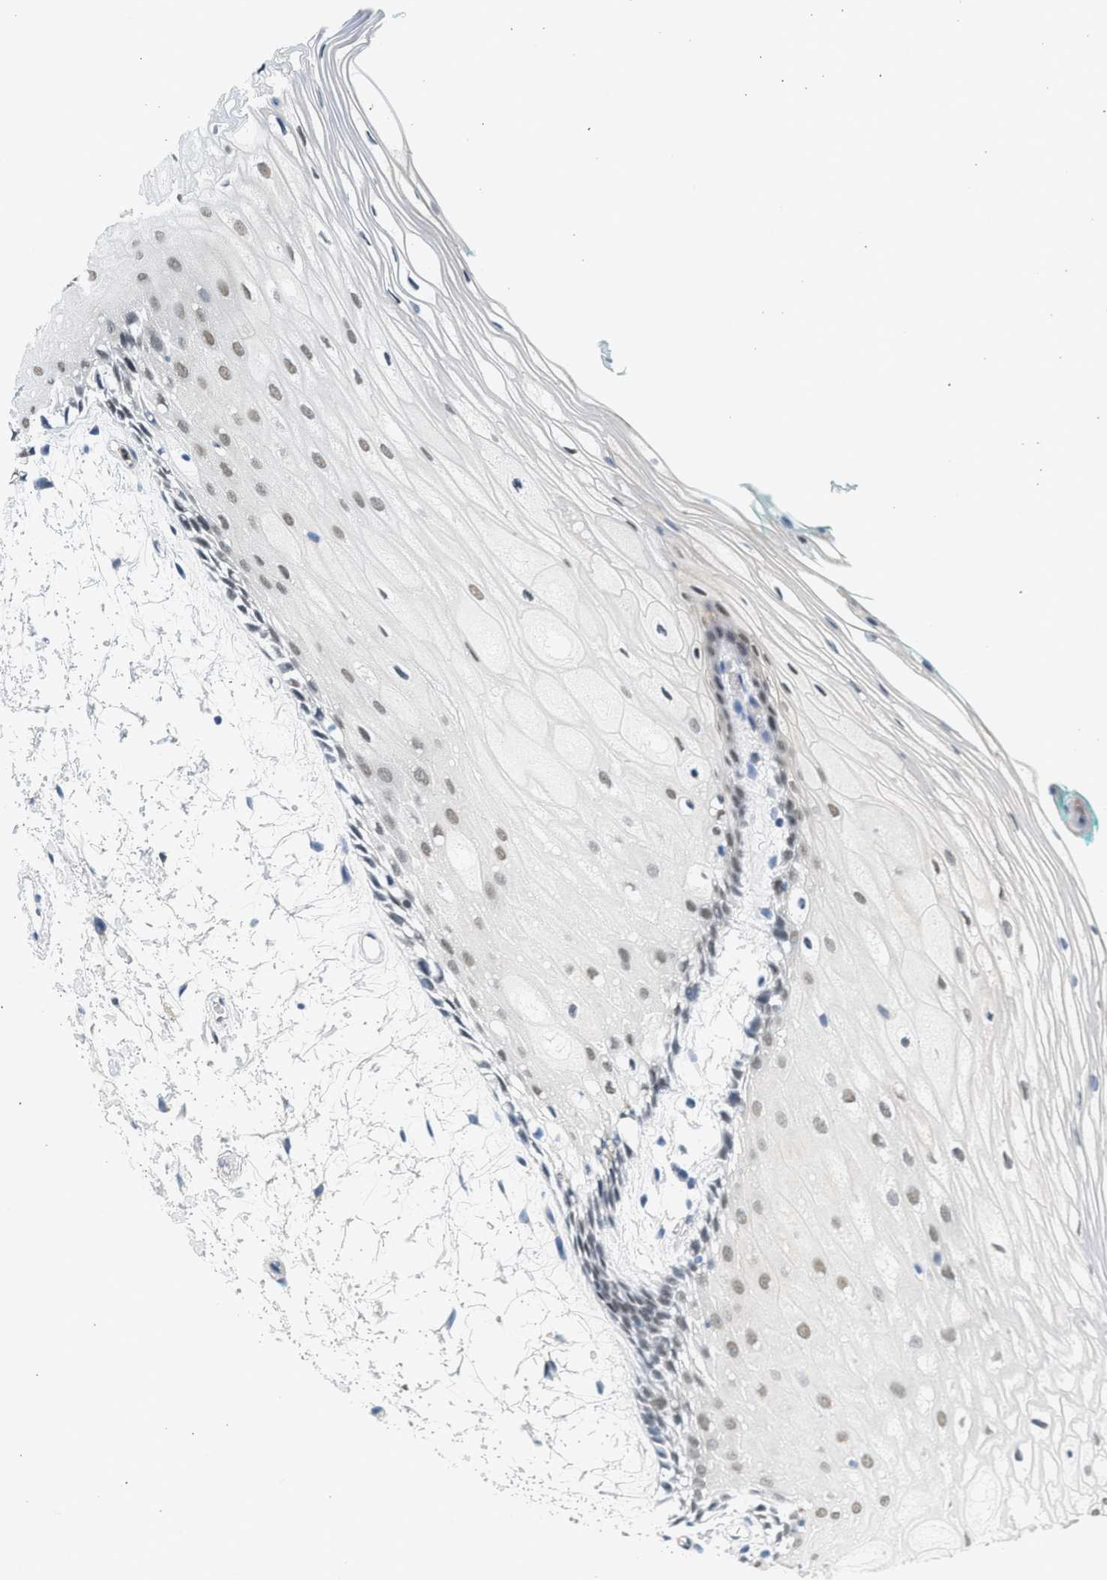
{"staining": {"intensity": "weak", "quantity": "25%-75%", "location": "cytoplasmic/membranous"}, "tissue": "oral mucosa", "cell_type": "Squamous epithelial cells", "image_type": "normal", "snomed": [{"axis": "morphology", "description": "Normal tissue, NOS"}, {"axis": "topography", "description": "Skeletal muscle"}, {"axis": "topography", "description": "Oral tissue"}, {"axis": "topography", "description": "Peripheral nerve tissue"}], "caption": "Immunohistochemical staining of normal human oral mucosa reveals low levels of weak cytoplasmic/membranous positivity in approximately 25%-75% of squamous epithelial cells.", "gene": "HIPK1", "patient": {"sex": "female", "age": 84}}